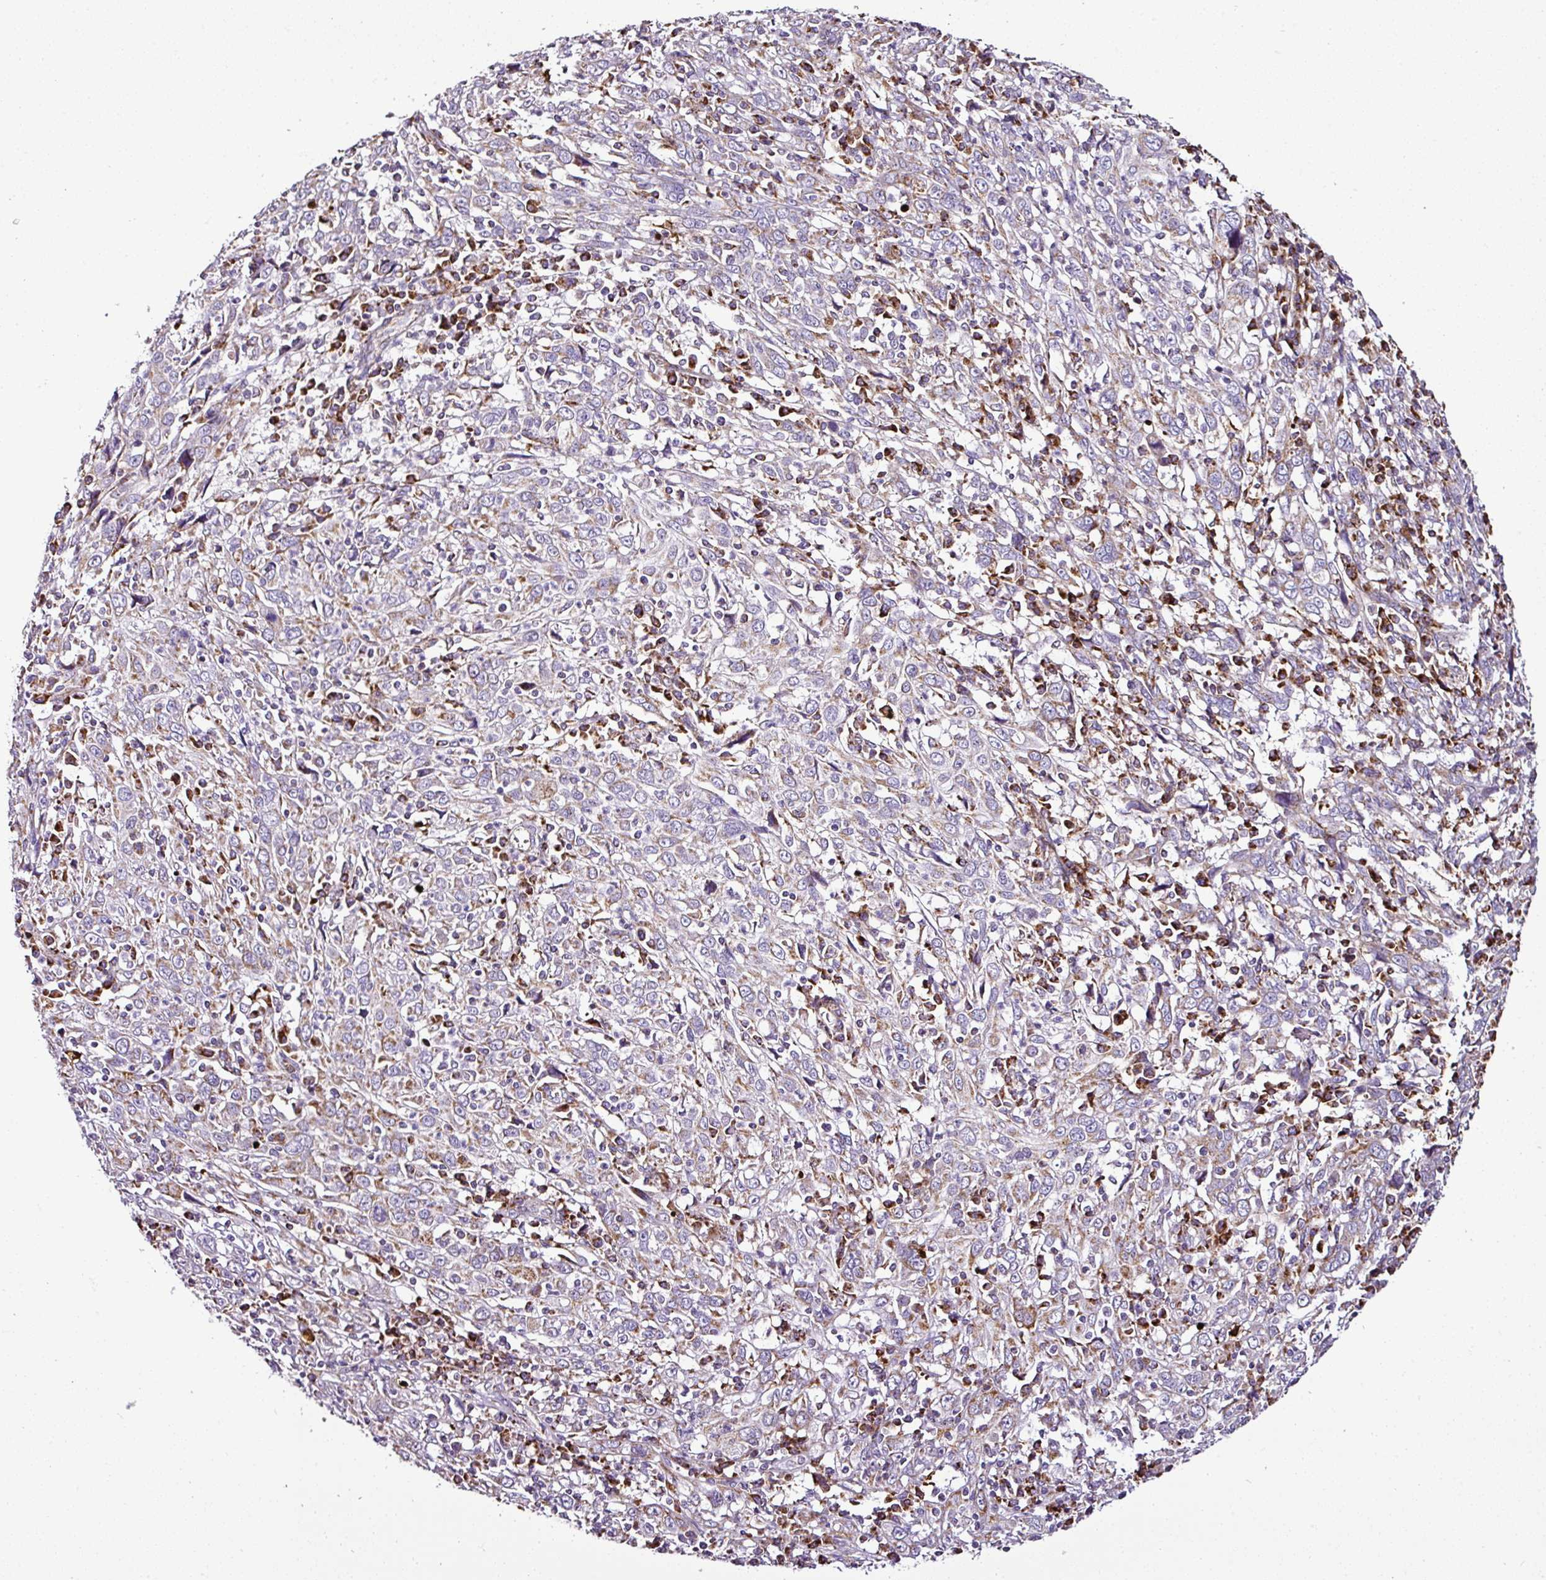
{"staining": {"intensity": "weak", "quantity": "25%-75%", "location": "cytoplasmic/membranous"}, "tissue": "cervical cancer", "cell_type": "Tumor cells", "image_type": "cancer", "snomed": [{"axis": "morphology", "description": "Squamous cell carcinoma, NOS"}, {"axis": "topography", "description": "Cervix"}], "caption": "The photomicrograph shows a brown stain indicating the presence of a protein in the cytoplasmic/membranous of tumor cells in cervical squamous cell carcinoma.", "gene": "DPAGT1", "patient": {"sex": "female", "age": 46}}